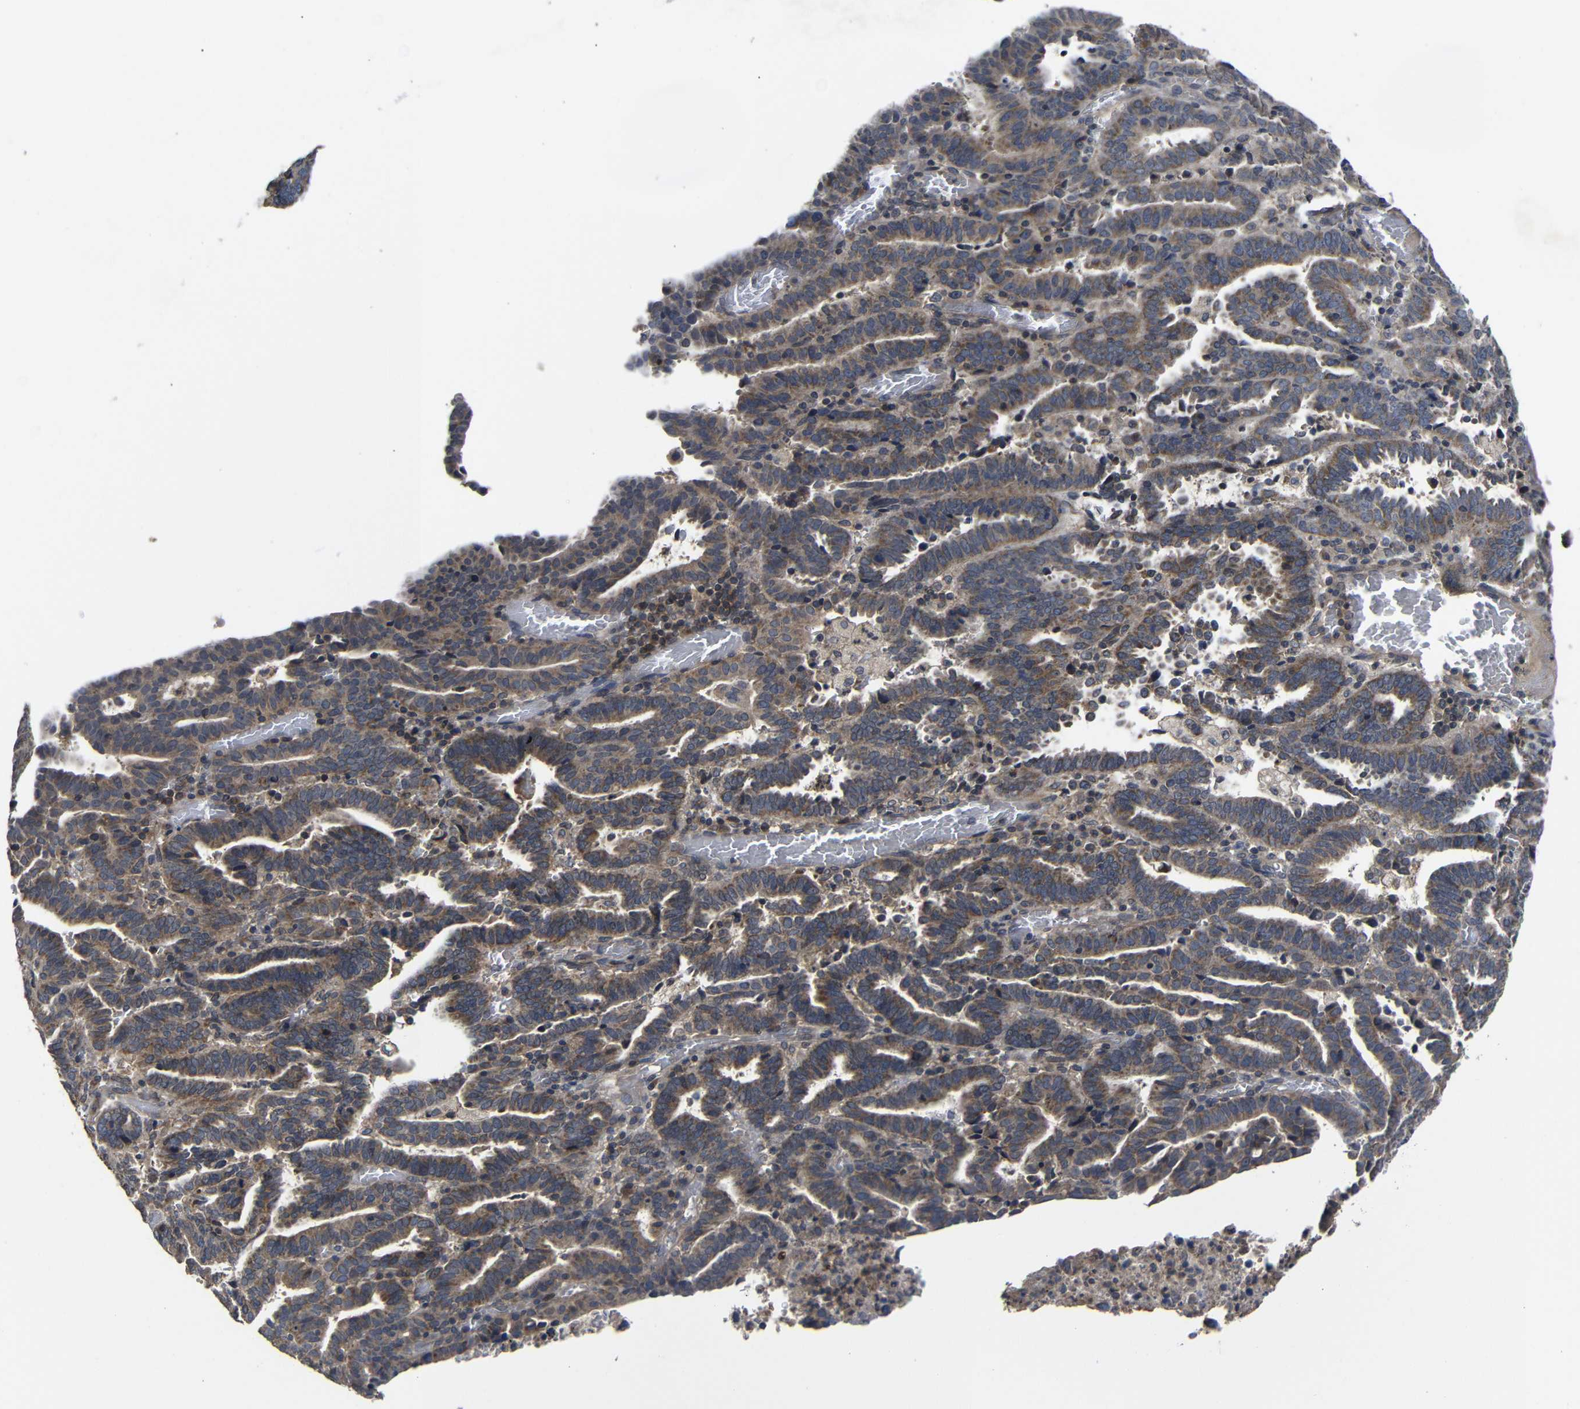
{"staining": {"intensity": "moderate", "quantity": ">75%", "location": "cytoplasmic/membranous"}, "tissue": "endometrial cancer", "cell_type": "Tumor cells", "image_type": "cancer", "snomed": [{"axis": "morphology", "description": "Adenocarcinoma, NOS"}, {"axis": "topography", "description": "Uterus"}], "caption": "Immunohistochemical staining of human endometrial cancer (adenocarcinoma) reveals medium levels of moderate cytoplasmic/membranous protein expression in about >75% of tumor cells. The protein is shown in brown color, while the nuclei are stained blue.", "gene": "LPAR5", "patient": {"sex": "female", "age": 83}}